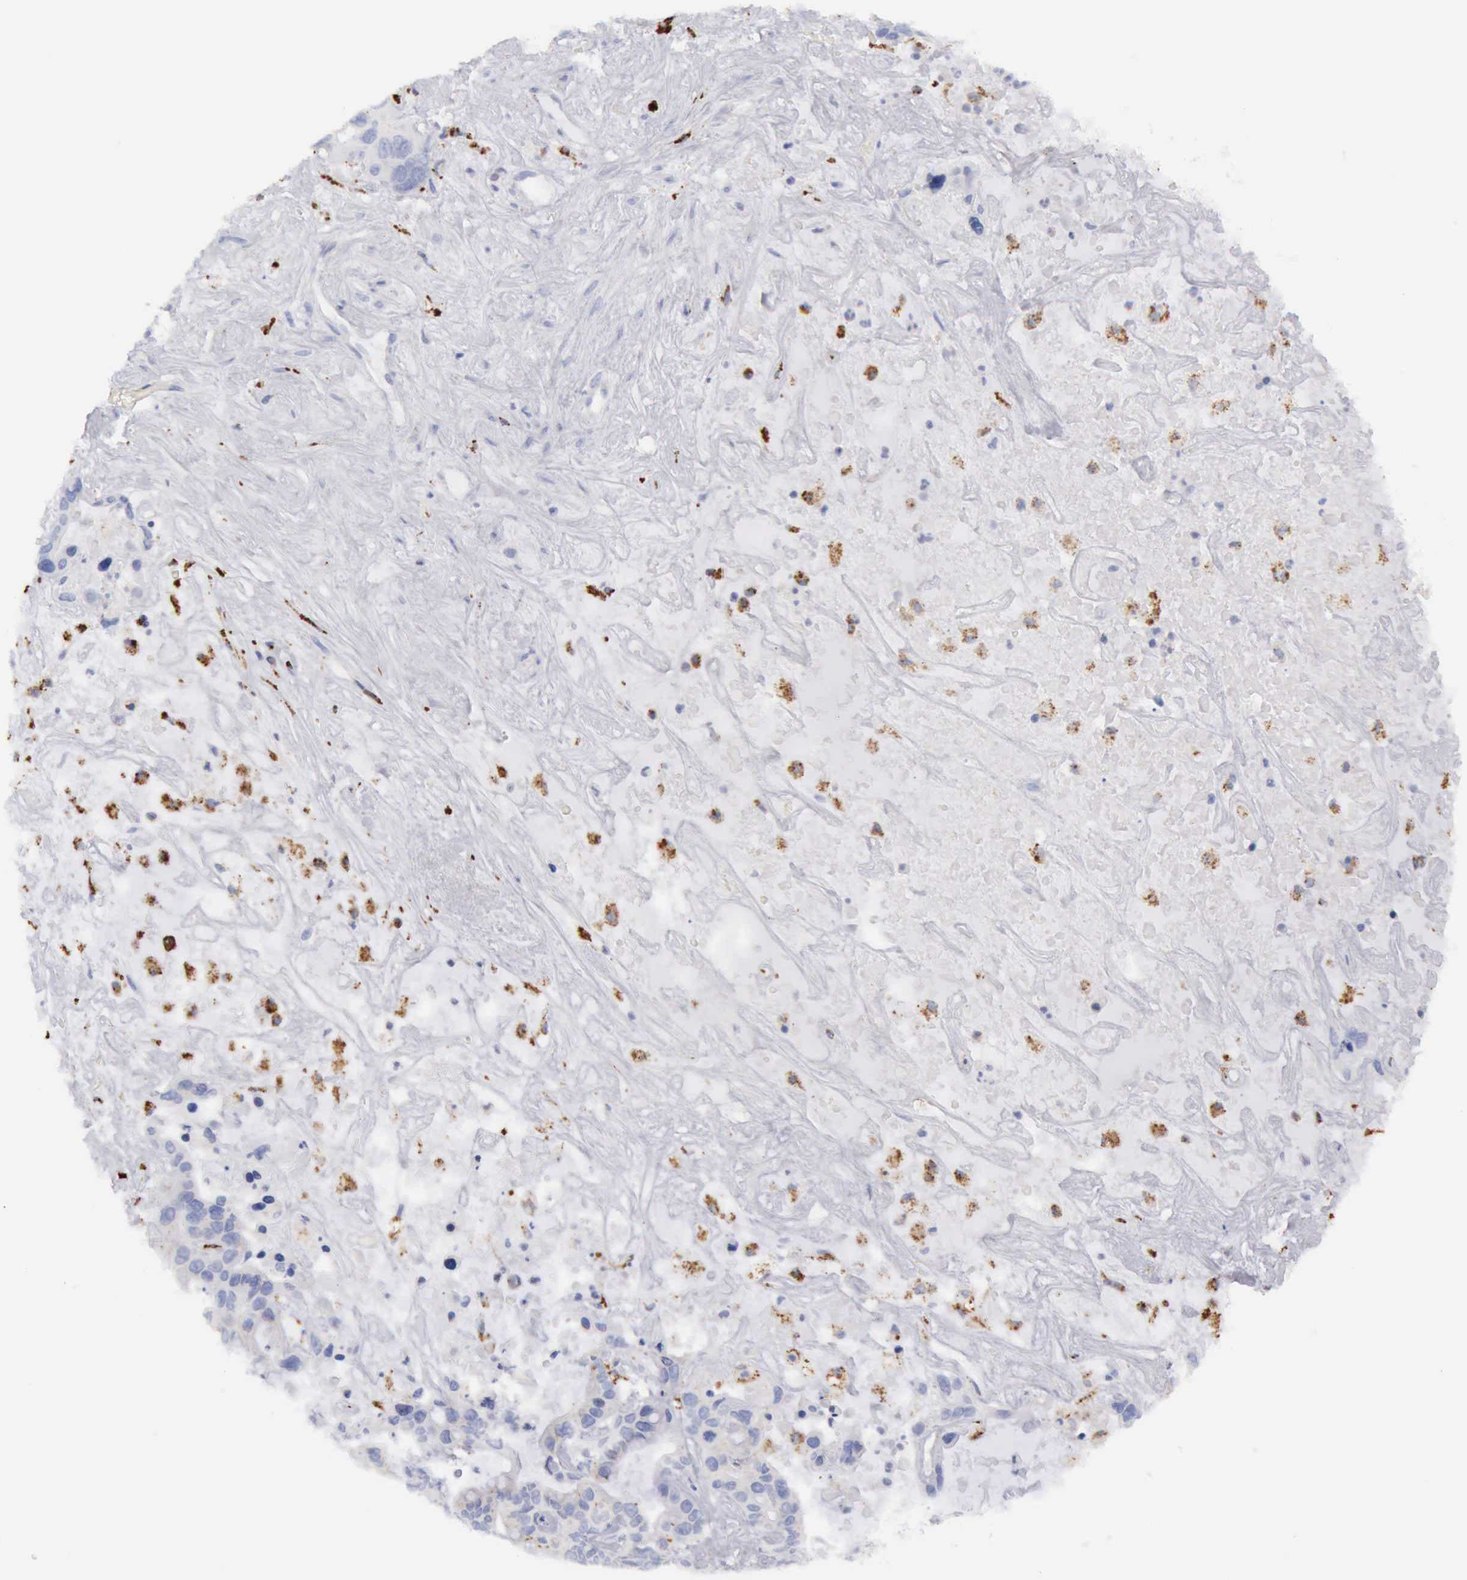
{"staining": {"intensity": "negative", "quantity": "none", "location": "none"}, "tissue": "liver cancer", "cell_type": "Tumor cells", "image_type": "cancer", "snomed": [{"axis": "morphology", "description": "Cholangiocarcinoma"}, {"axis": "topography", "description": "Liver"}], "caption": "Image shows no significant protein staining in tumor cells of liver cancer.", "gene": "CTSS", "patient": {"sex": "female", "age": 65}}